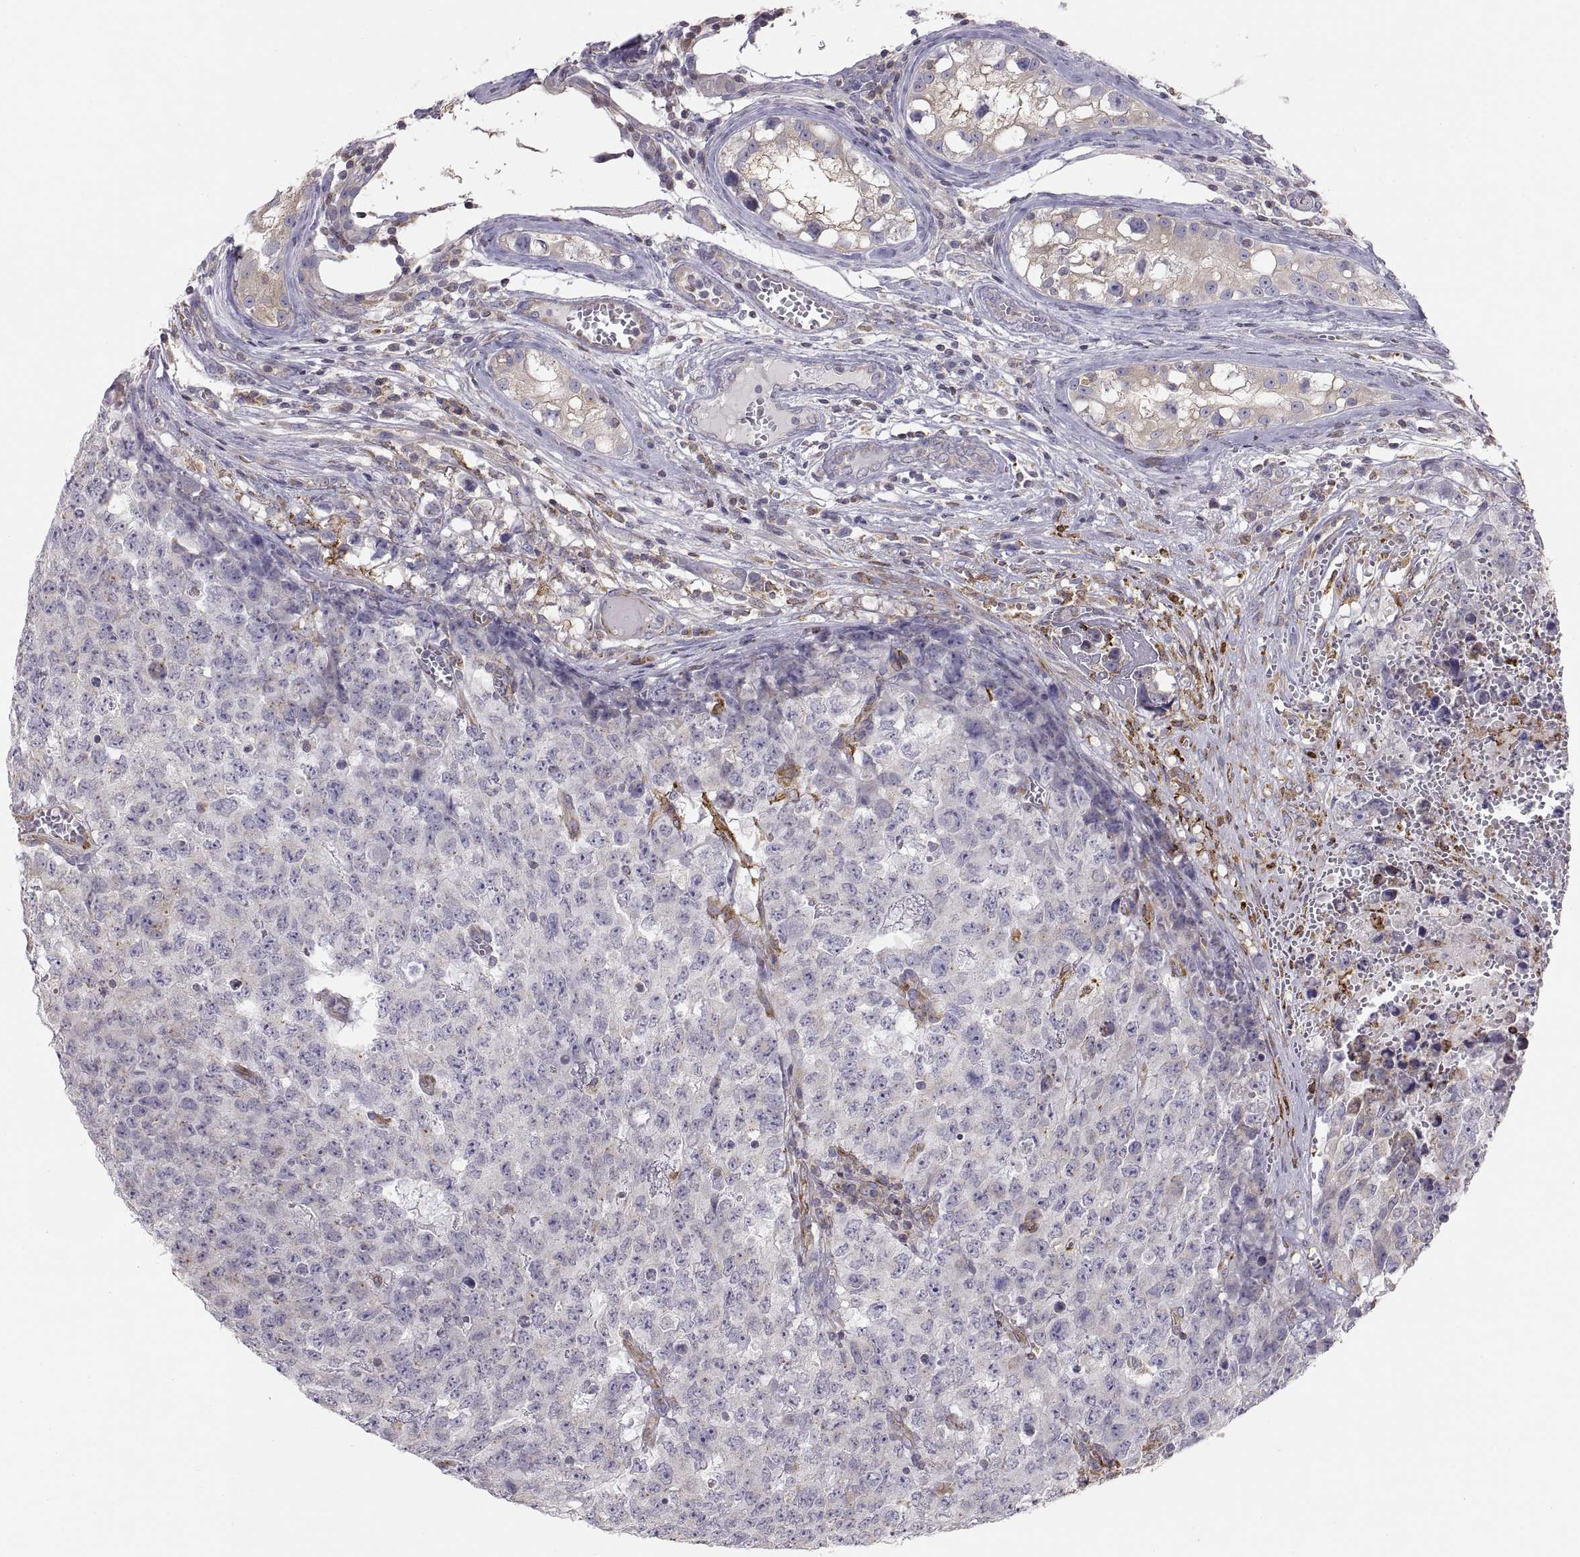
{"staining": {"intensity": "negative", "quantity": "none", "location": "none"}, "tissue": "testis cancer", "cell_type": "Tumor cells", "image_type": "cancer", "snomed": [{"axis": "morphology", "description": "Carcinoma, Embryonal, NOS"}, {"axis": "topography", "description": "Testis"}], "caption": "Tumor cells show no significant protein staining in embryonal carcinoma (testis).", "gene": "ERO1A", "patient": {"sex": "male", "age": 23}}